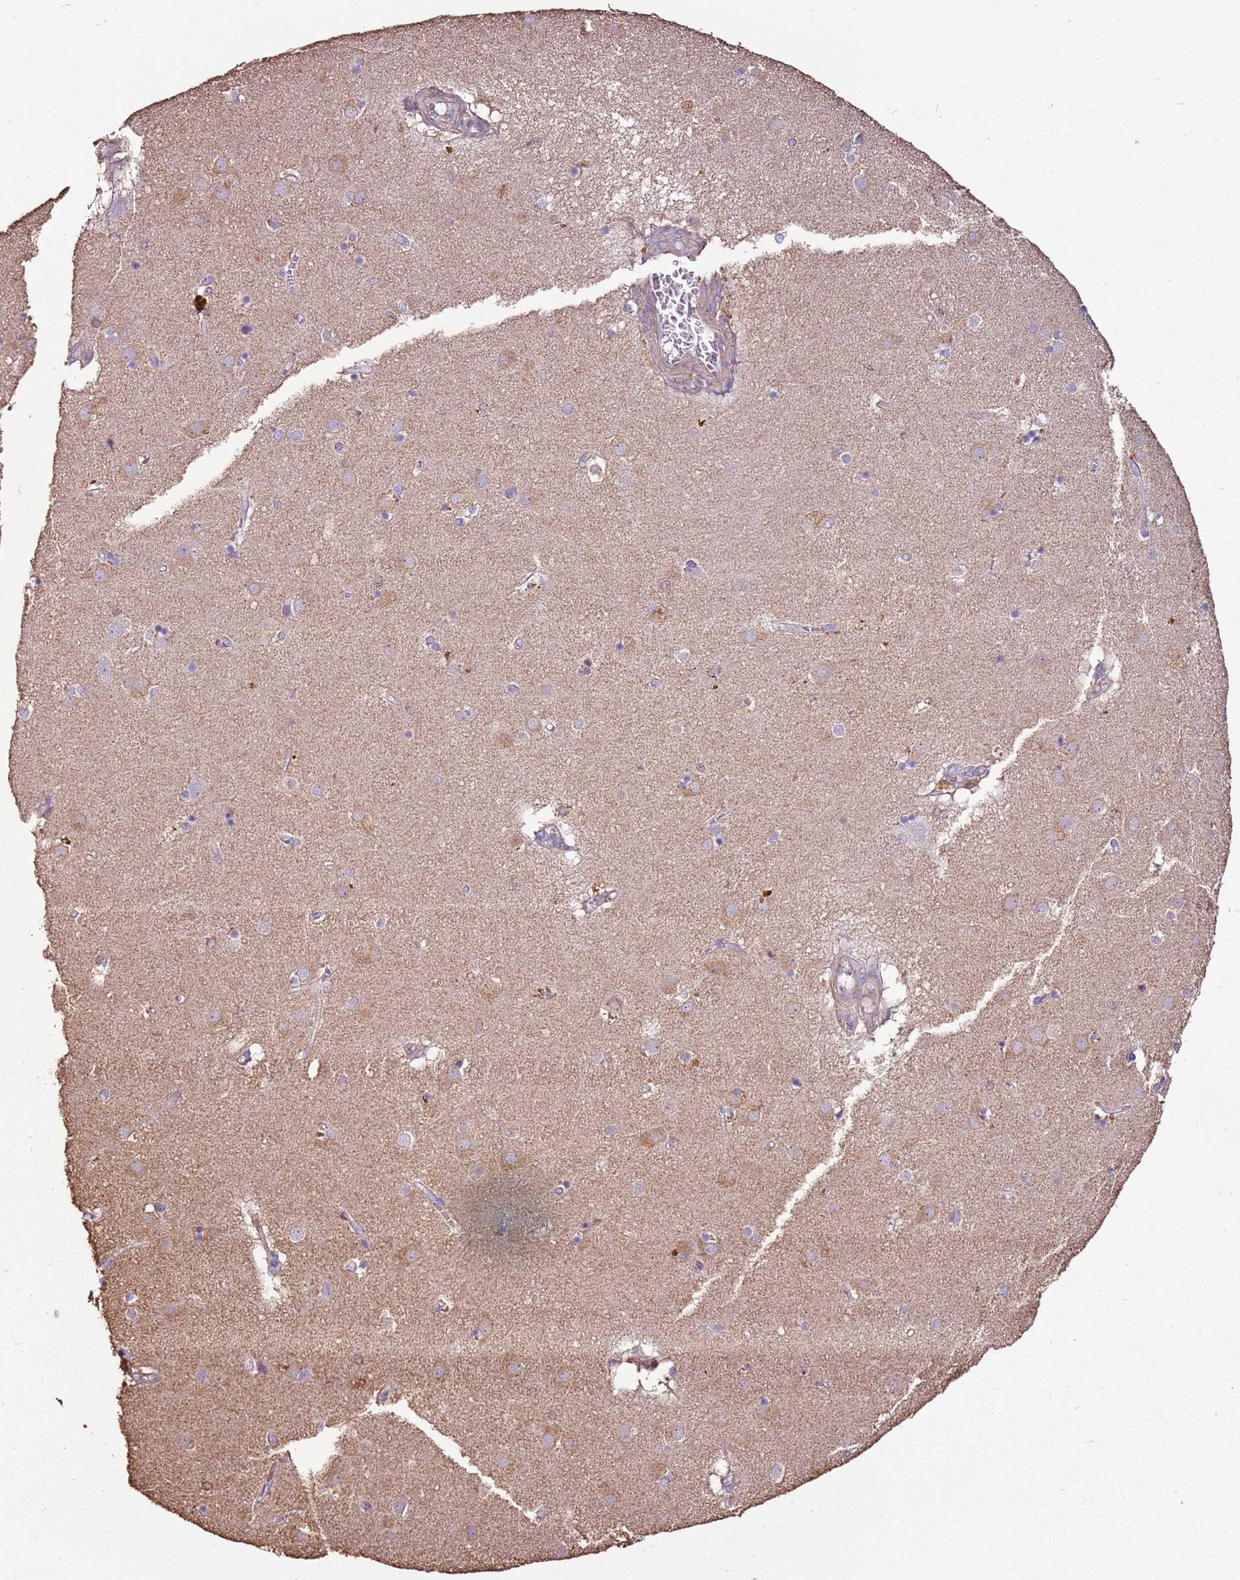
{"staining": {"intensity": "weak", "quantity": "<25%", "location": "cytoplasmic/membranous"}, "tissue": "caudate", "cell_type": "Glial cells", "image_type": "normal", "snomed": [{"axis": "morphology", "description": "Normal tissue, NOS"}, {"axis": "topography", "description": "Lateral ventricle wall"}], "caption": "Unremarkable caudate was stained to show a protein in brown. There is no significant positivity in glial cells.", "gene": "ARL10", "patient": {"sex": "male", "age": 70}}